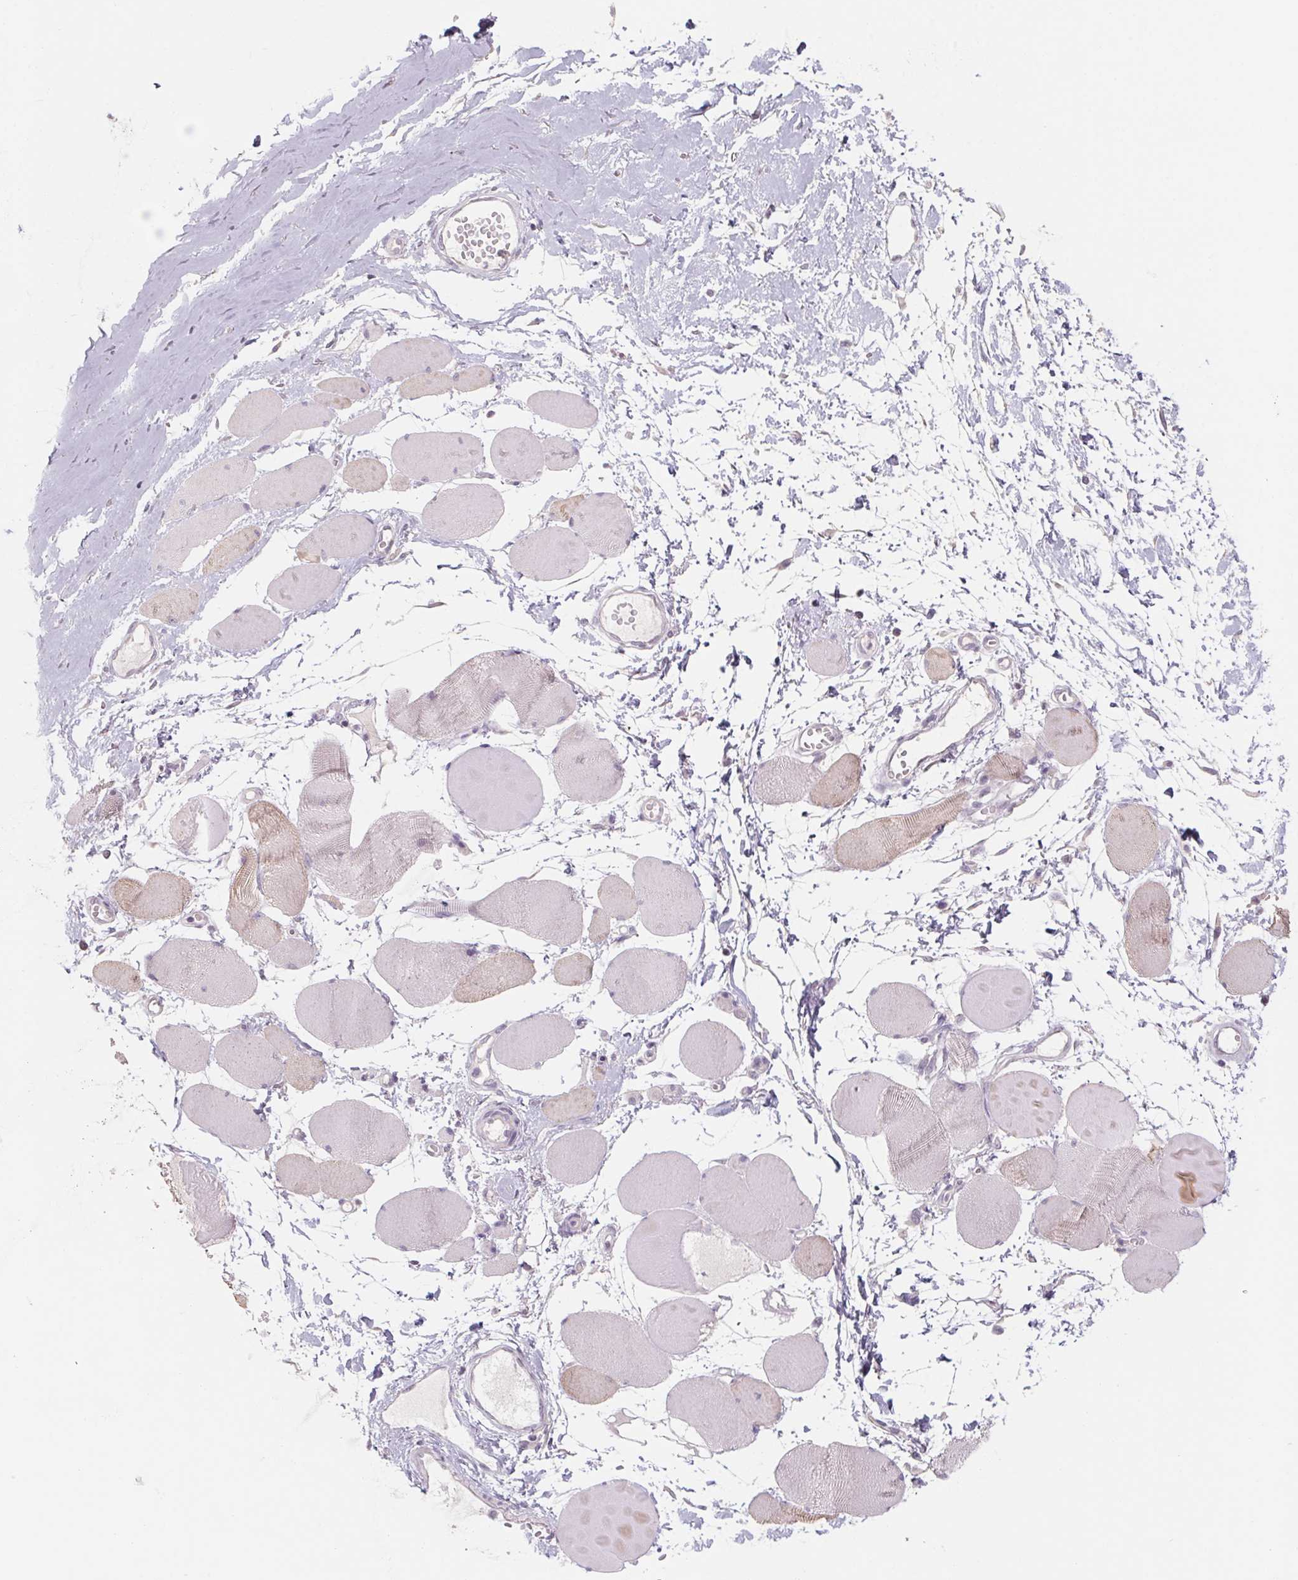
{"staining": {"intensity": "weak", "quantity": "<25%", "location": "cytoplasmic/membranous"}, "tissue": "skeletal muscle", "cell_type": "Myocytes", "image_type": "normal", "snomed": [{"axis": "morphology", "description": "Normal tissue, NOS"}, {"axis": "topography", "description": "Skeletal muscle"}], "caption": "High magnification brightfield microscopy of benign skeletal muscle stained with DAB (brown) and counterstained with hematoxylin (blue): myocytes show no significant positivity.", "gene": "CAPZA3", "patient": {"sex": "female", "age": 75}}